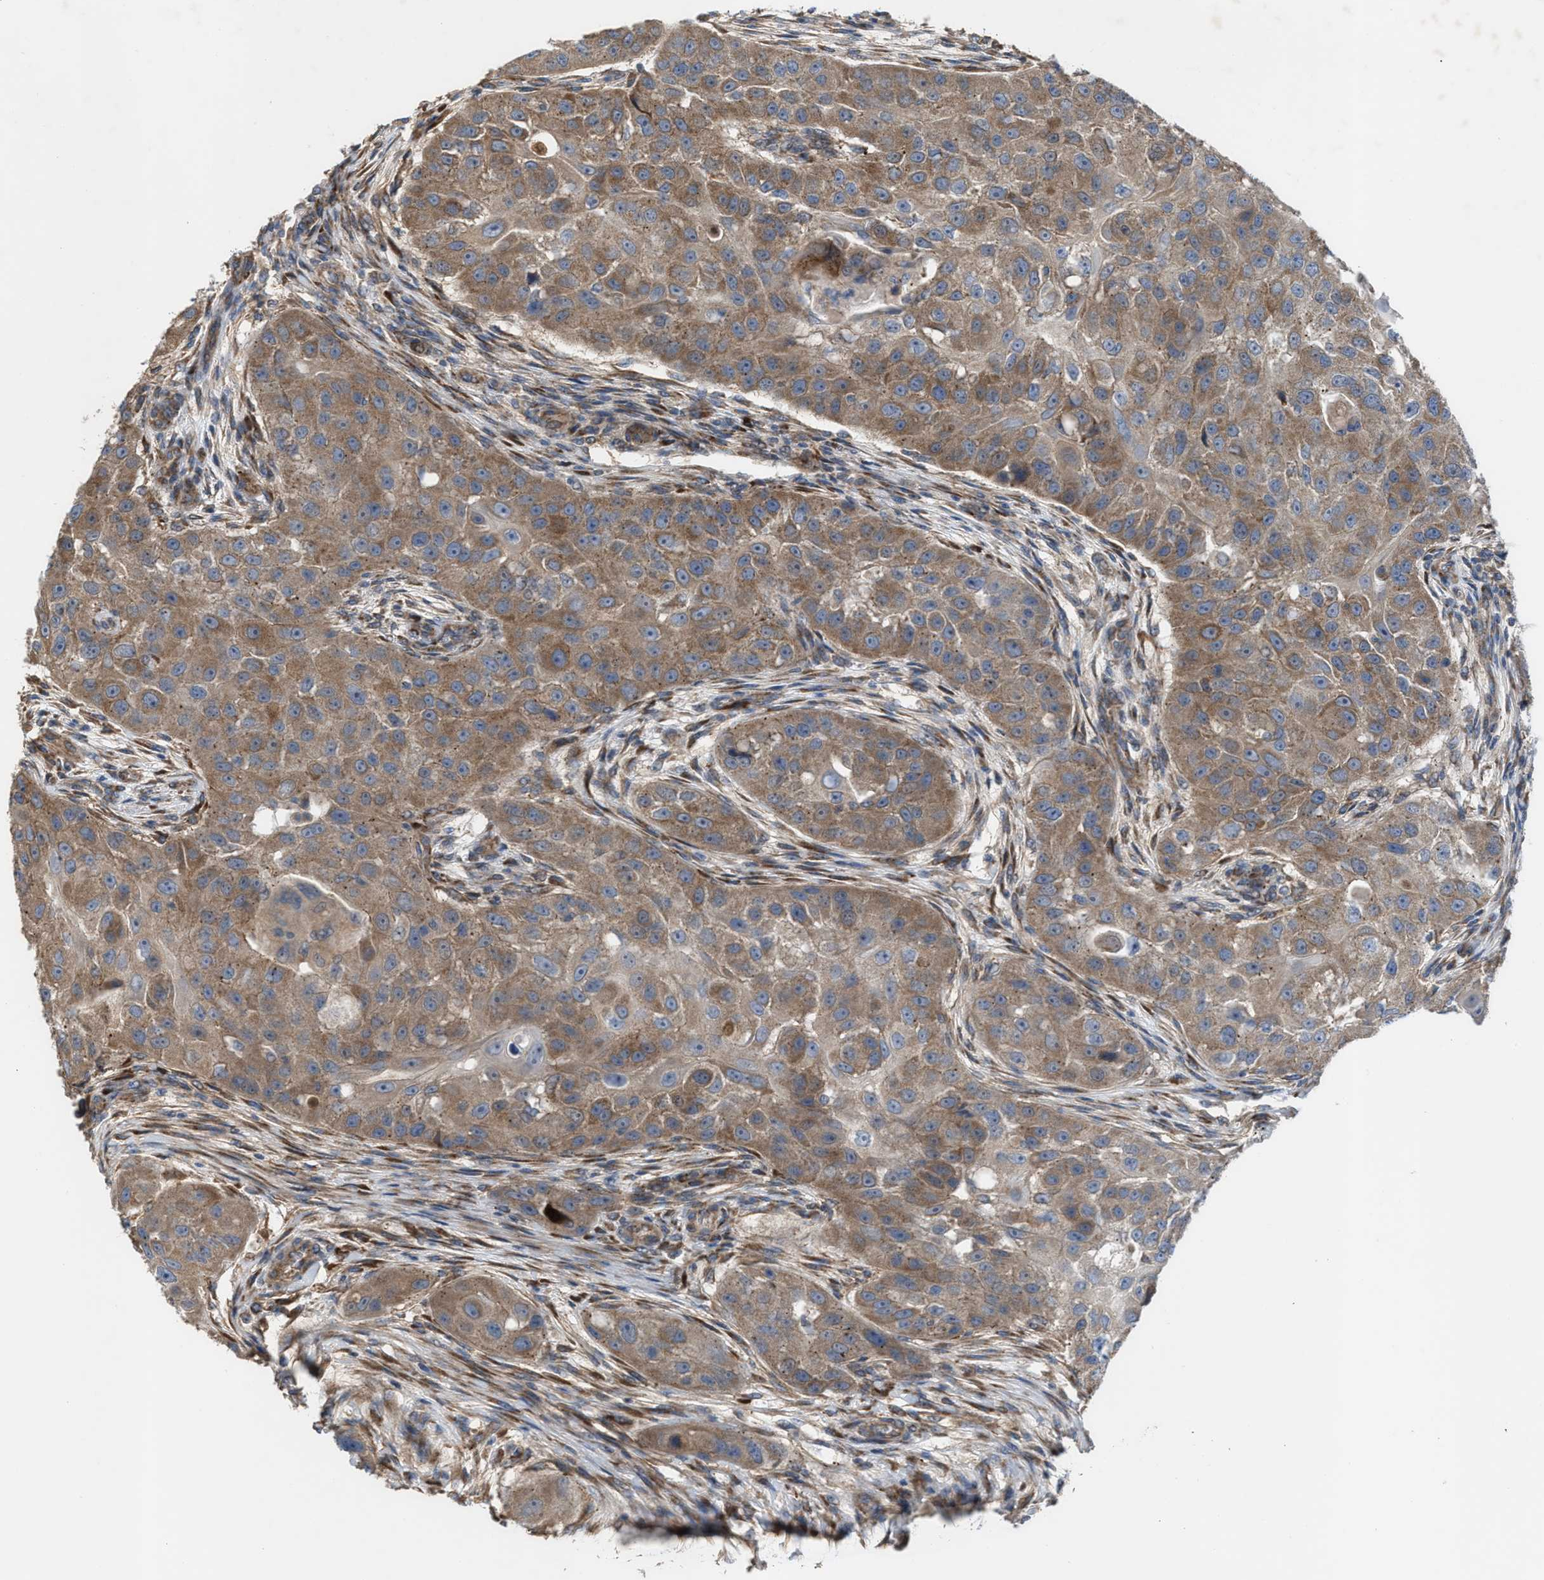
{"staining": {"intensity": "moderate", "quantity": ">75%", "location": "cytoplasmic/membranous"}, "tissue": "head and neck cancer", "cell_type": "Tumor cells", "image_type": "cancer", "snomed": [{"axis": "morphology", "description": "Normal tissue, NOS"}, {"axis": "morphology", "description": "Squamous cell carcinoma, NOS"}, {"axis": "topography", "description": "Skeletal muscle"}, {"axis": "topography", "description": "Head-Neck"}], "caption": "Immunohistochemical staining of human head and neck squamous cell carcinoma exhibits medium levels of moderate cytoplasmic/membranous staining in approximately >75% of tumor cells.", "gene": "OXSM", "patient": {"sex": "male", "age": 51}}